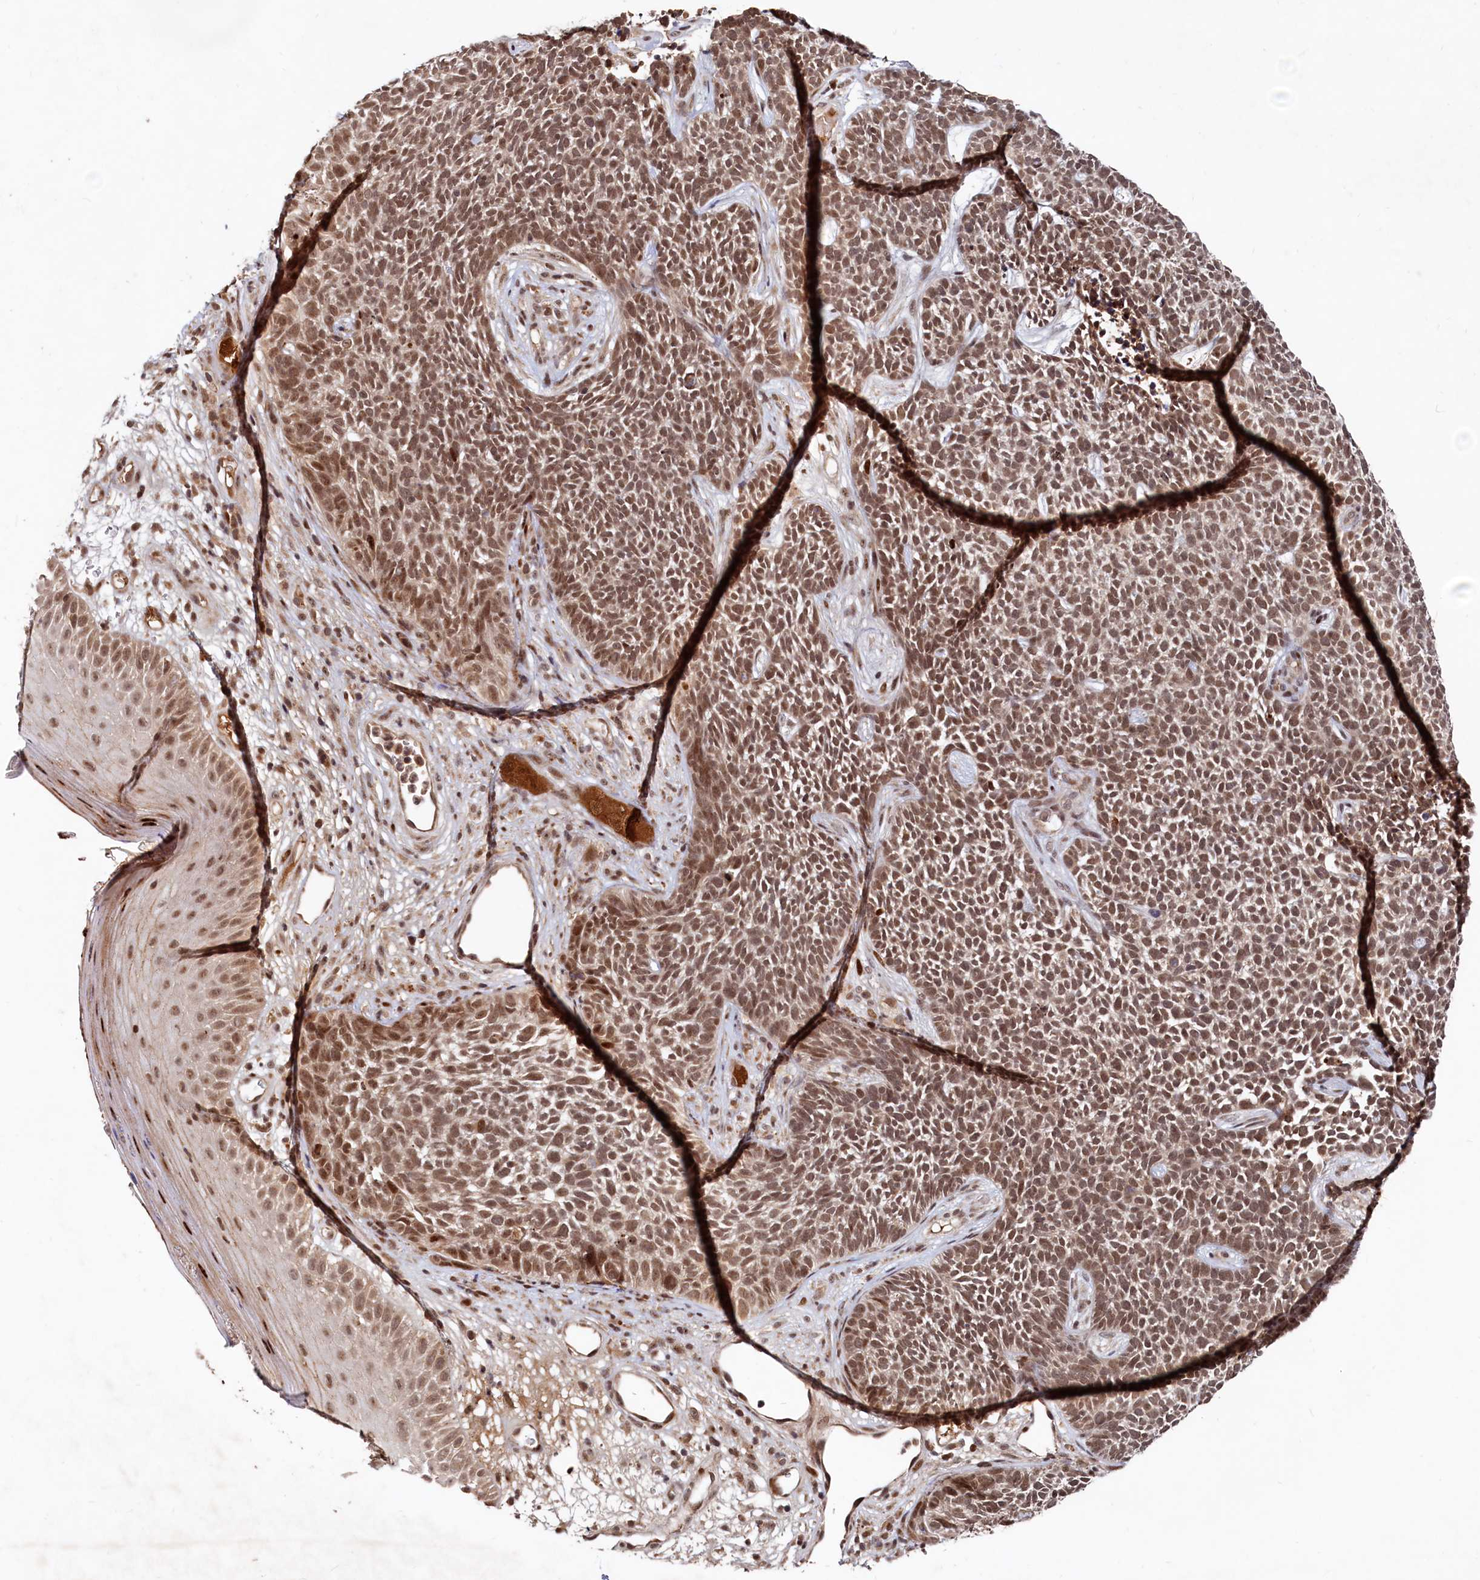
{"staining": {"intensity": "moderate", "quantity": ">75%", "location": "nuclear"}, "tissue": "skin cancer", "cell_type": "Tumor cells", "image_type": "cancer", "snomed": [{"axis": "morphology", "description": "Basal cell carcinoma"}, {"axis": "topography", "description": "Skin"}], "caption": "A medium amount of moderate nuclear expression is appreciated in approximately >75% of tumor cells in skin basal cell carcinoma tissue.", "gene": "TRAPPC4", "patient": {"sex": "female", "age": 84}}